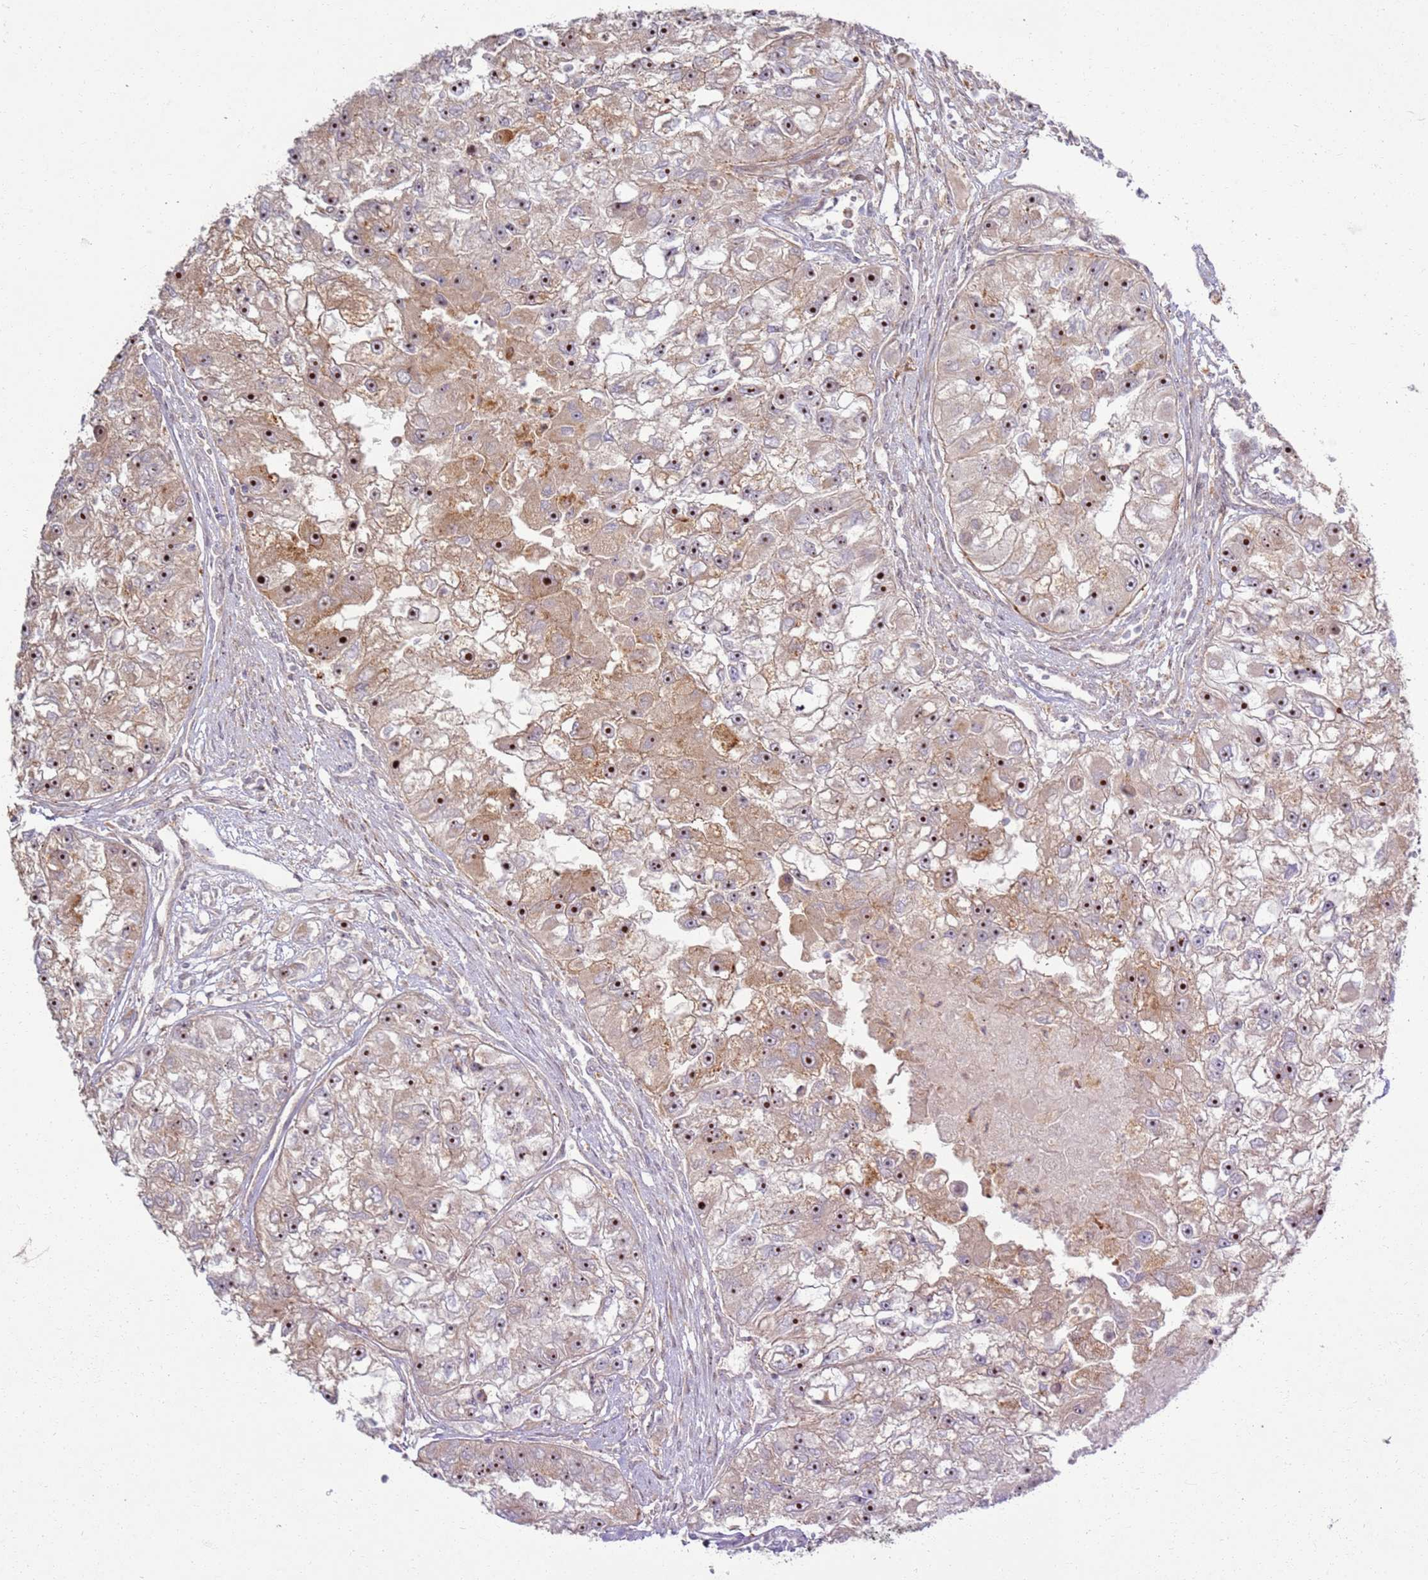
{"staining": {"intensity": "strong", "quantity": ">75%", "location": "nuclear"}, "tissue": "renal cancer", "cell_type": "Tumor cells", "image_type": "cancer", "snomed": [{"axis": "morphology", "description": "Adenocarcinoma, NOS"}, {"axis": "topography", "description": "Kidney"}], "caption": "Immunohistochemical staining of human renal adenocarcinoma exhibits high levels of strong nuclear protein positivity in approximately >75% of tumor cells.", "gene": "CNPY1", "patient": {"sex": "male", "age": 63}}